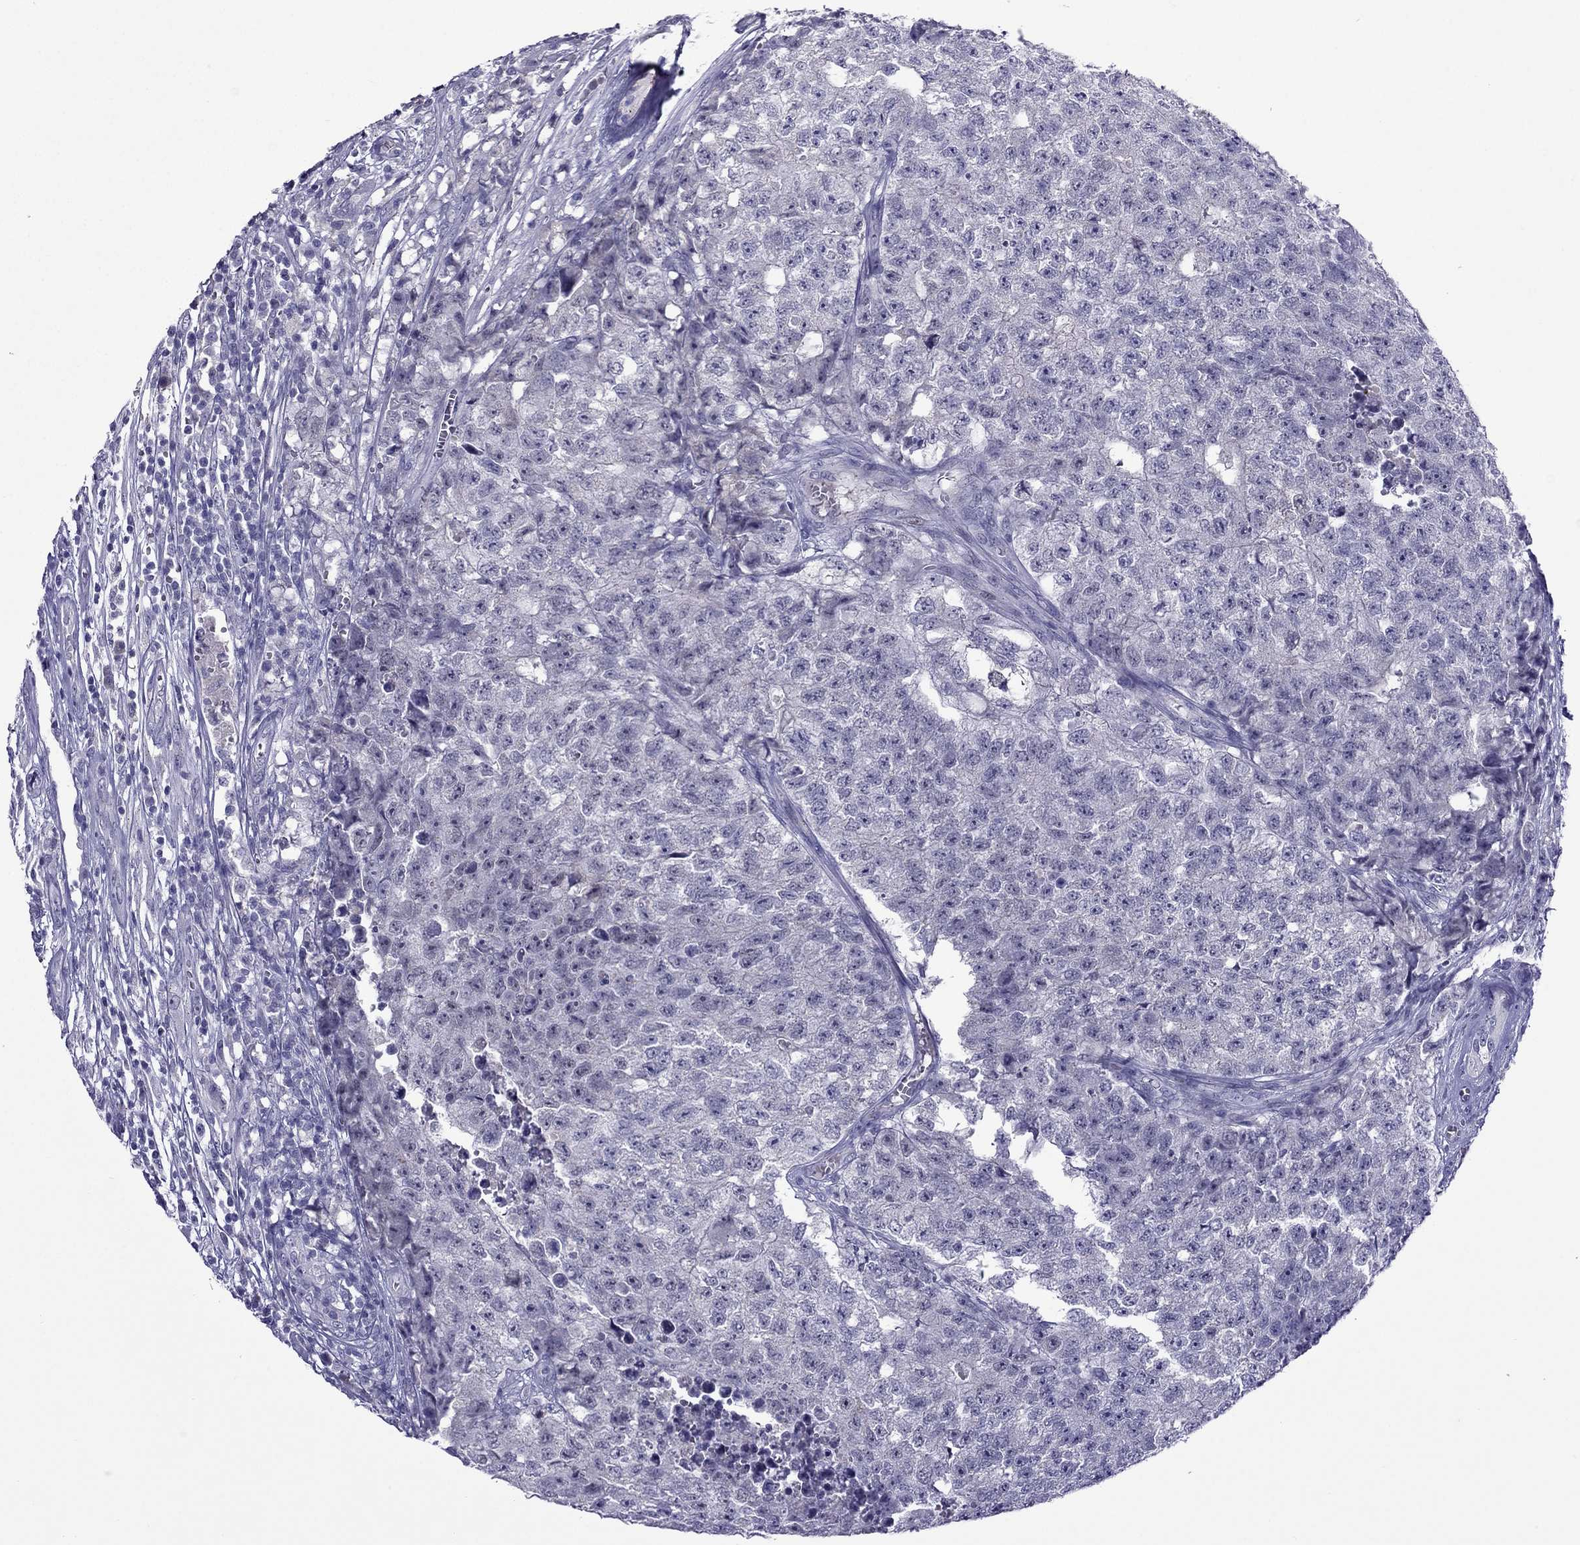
{"staining": {"intensity": "negative", "quantity": "none", "location": "none"}, "tissue": "testis cancer", "cell_type": "Tumor cells", "image_type": "cancer", "snomed": [{"axis": "morphology", "description": "Seminoma, NOS"}, {"axis": "morphology", "description": "Carcinoma, Embryonal, NOS"}, {"axis": "topography", "description": "Testis"}], "caption": "Seminoma (testis) was stained to show a protein in brown. There is no significant expression in tumor cells.", "gene": "MYBPH", "patient": {"sex": "male", "age": 22}}